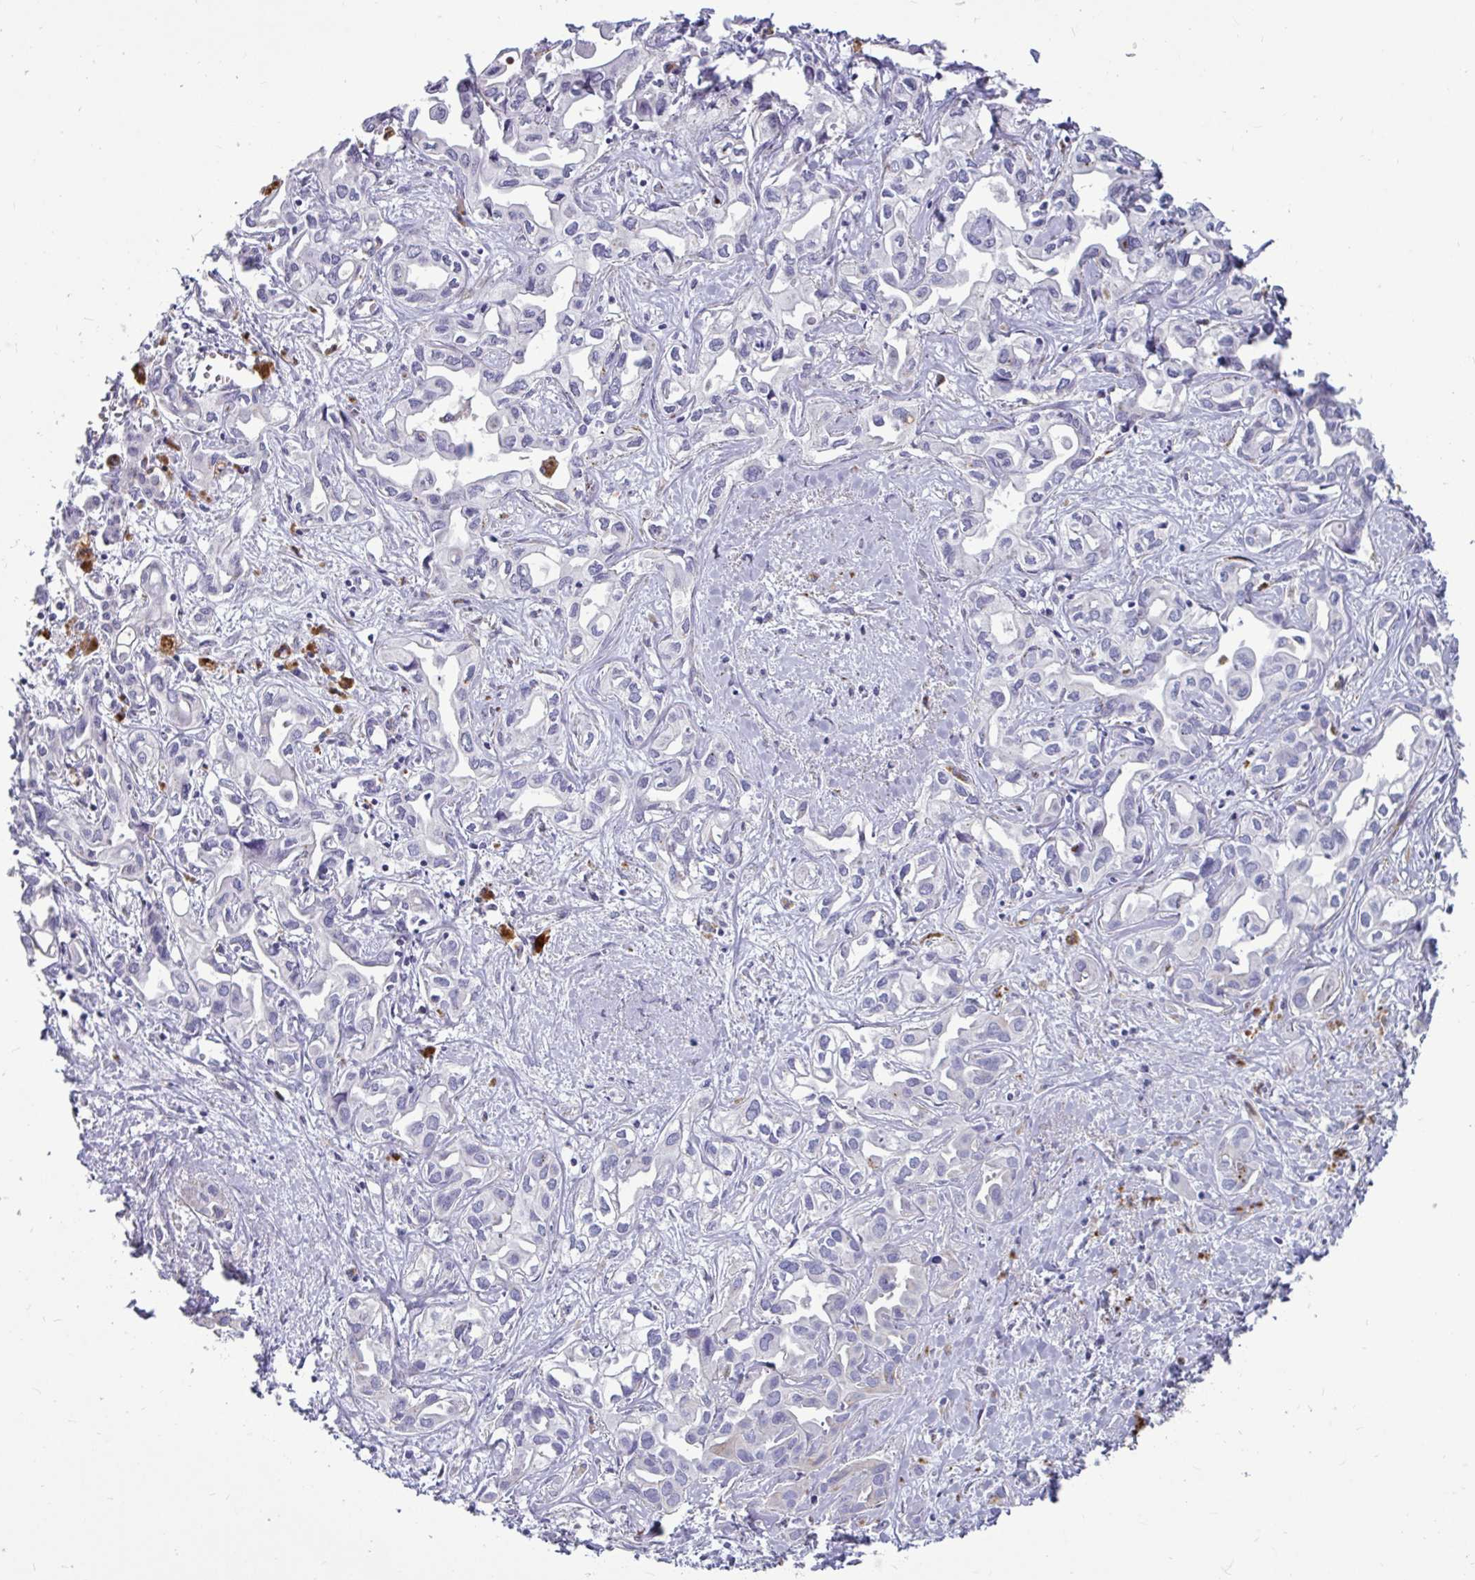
{"staining": {"intensity": "negative", "quantity": "none", "location": "none"}, "tissue": "liver cancer", "cell_type": "Tumor cells", "image_type": "cancer", "snomed": [{"axis": "morphology", "description": "Cholangiocarcinoma"}, {"axis": "topography", "description": "Liver"}], "caption": "This is an immunohistochemistry (IHC) histopathology image of cholangiocarcinoma (liver). There is no positivity in tumor cells.", "gene": "CTSZ", "patient": {"sex": "female", "age": 64}}